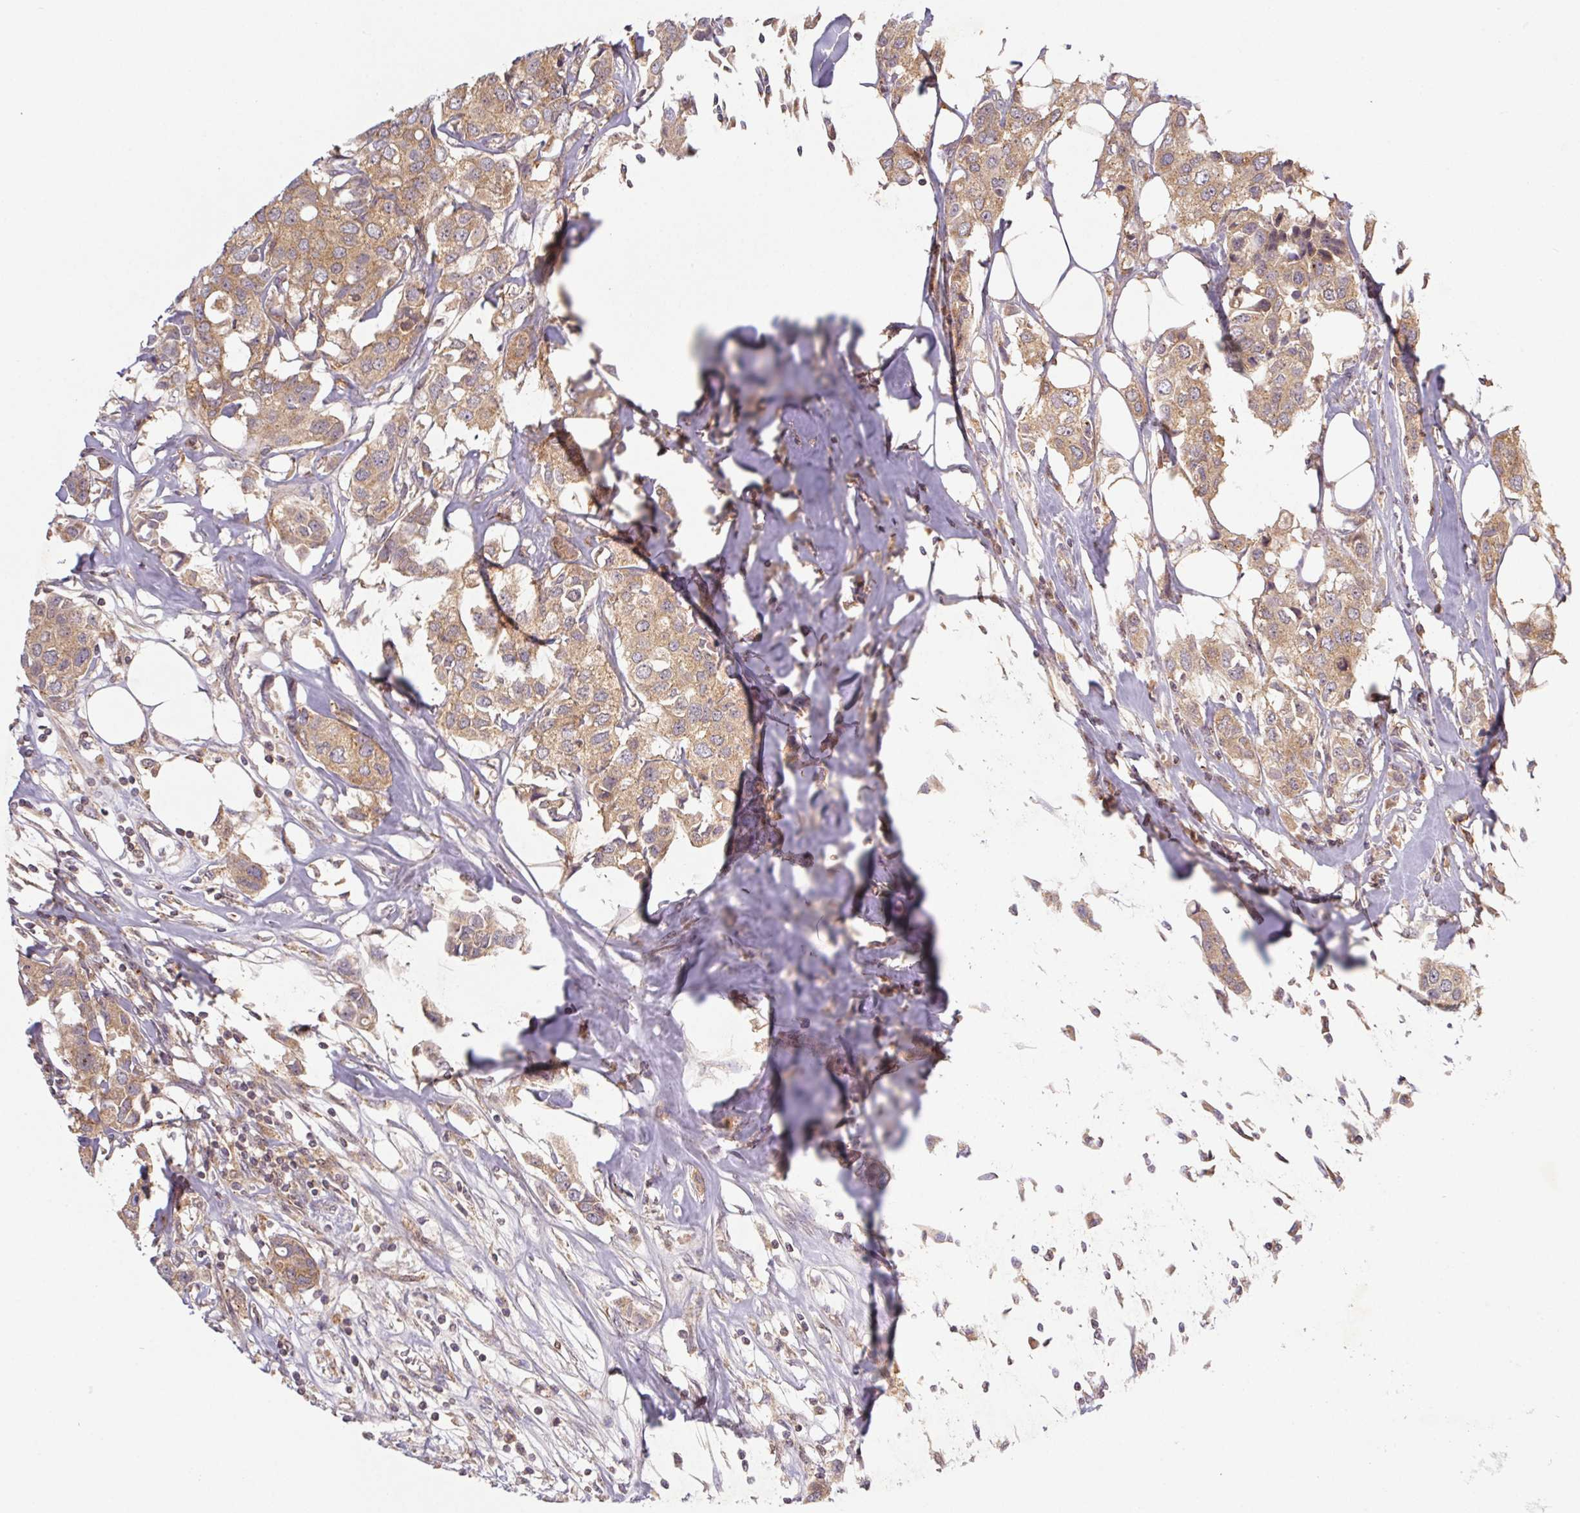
{"staining": {"intensity": "moderate", "quantity": ">75%", "location": "cytoplasmic/membranous"}, "tissue": "breast cancer", "cell_type": "Tumor cells", "image_type": "cancer", "snomed": [{"axis": "morphology", "description": "Duct carcinoma"}, {"axis": "topography", "description": "Breast"}], "caption": "Breast invasive ductal carcinoma was stained to show a protein in brown. There is medium levels of moderate cytoplasmic/membranous staining in approximately >75% of tumor cells. (Brightfield microscopy of DAB IHC at high magnification).", "gene": "MTHFD1", "patient": {"sex": "female", "age": 80}}